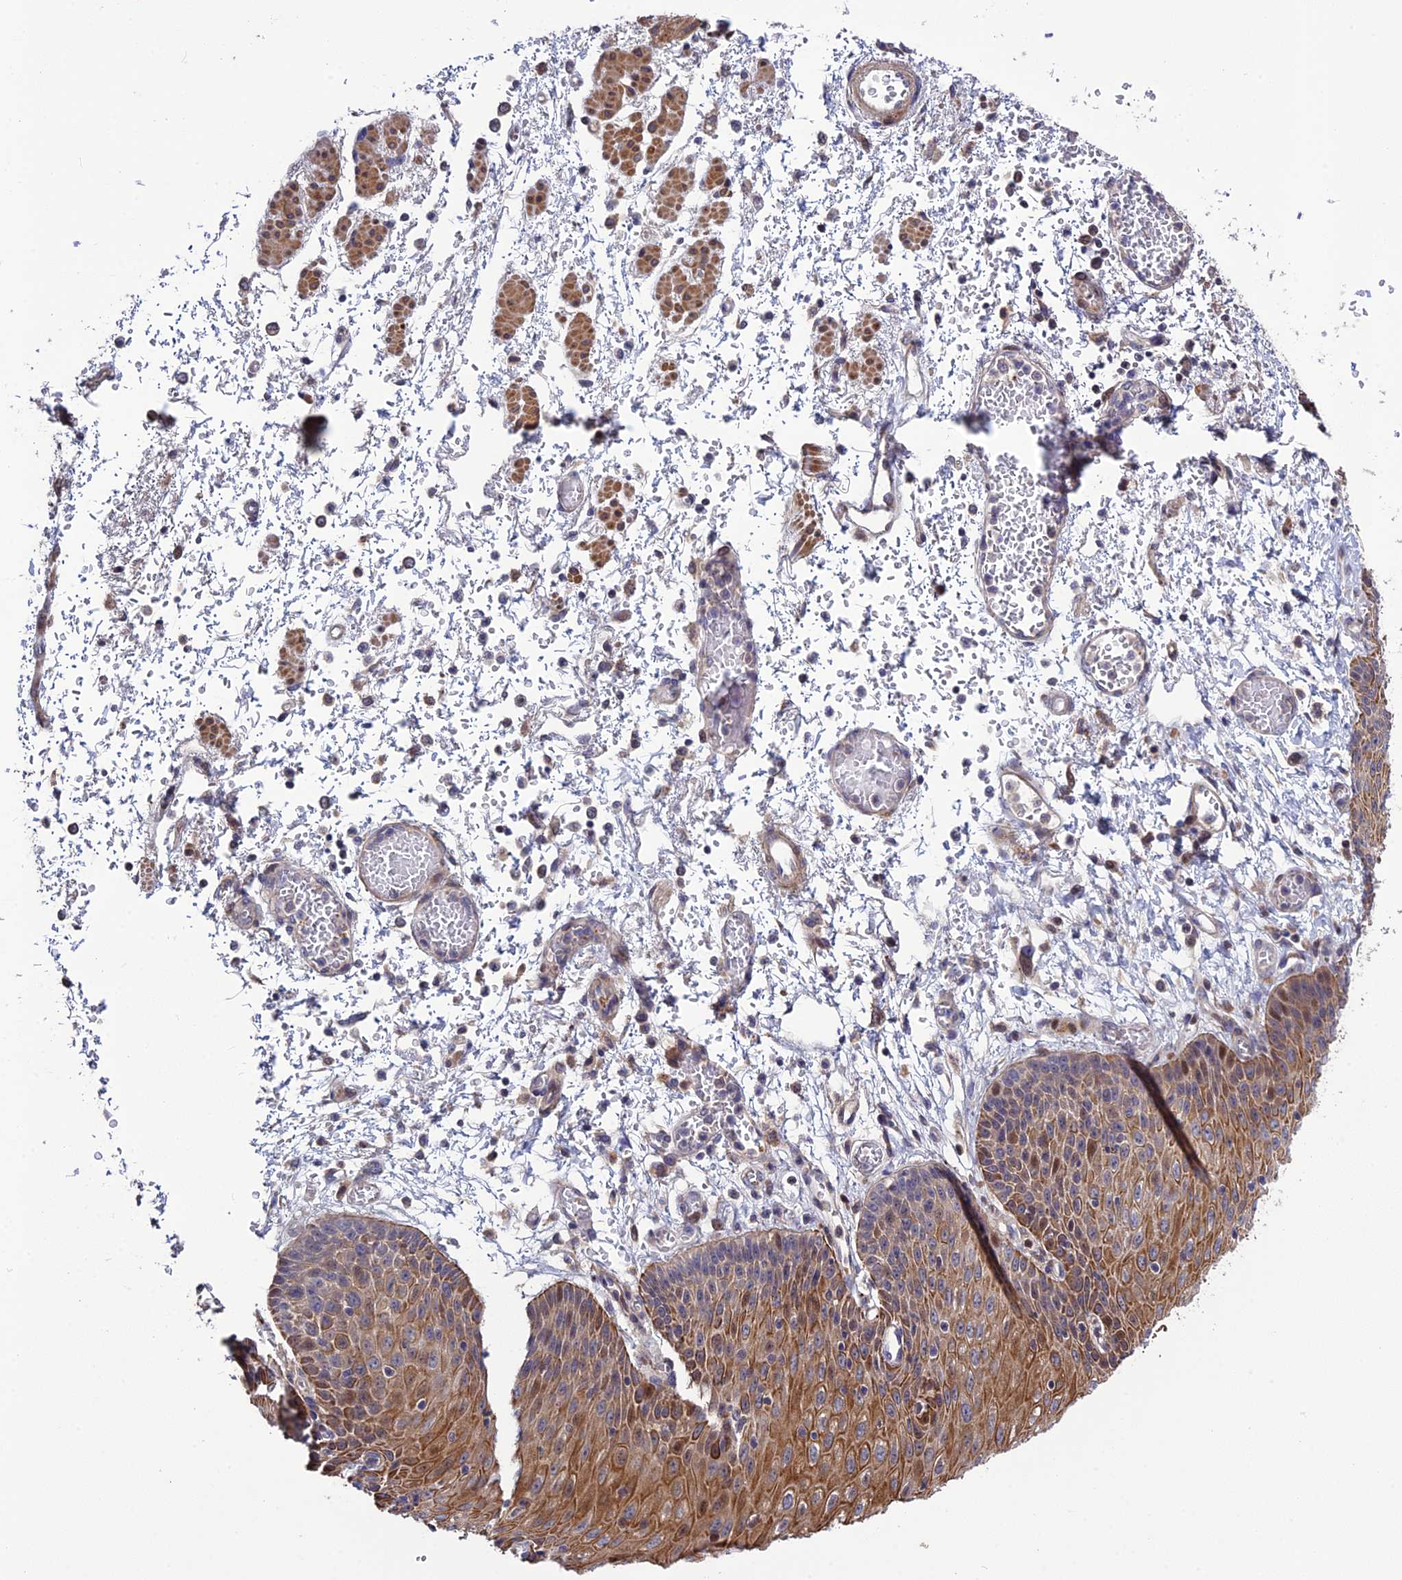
{"staining": {"intensity": "moderate", "quantity": ">75%", "location": "cytoplasmic/membranous,nuclear"}, "tissue": "esophagus", "cell_type": "Squamous epithelial cells", "image_type": "normal", "snomed": [{"axis": "morphology", "description": "Normal tissue, NOS"}, {"axis": "topography", "description": "Esophagus"}], "caption": "DAB (3,3'-diaminobenzidine) immunohistochemical staining of benign esophagus displays moderate cytoplasmic/membranous,nuclear protein expression in approximately >75% of squamous epithelial cells. Nuclei are stained in blue.", "gene": "SPG21", "patient": {"sex": "male", "age": 81}}